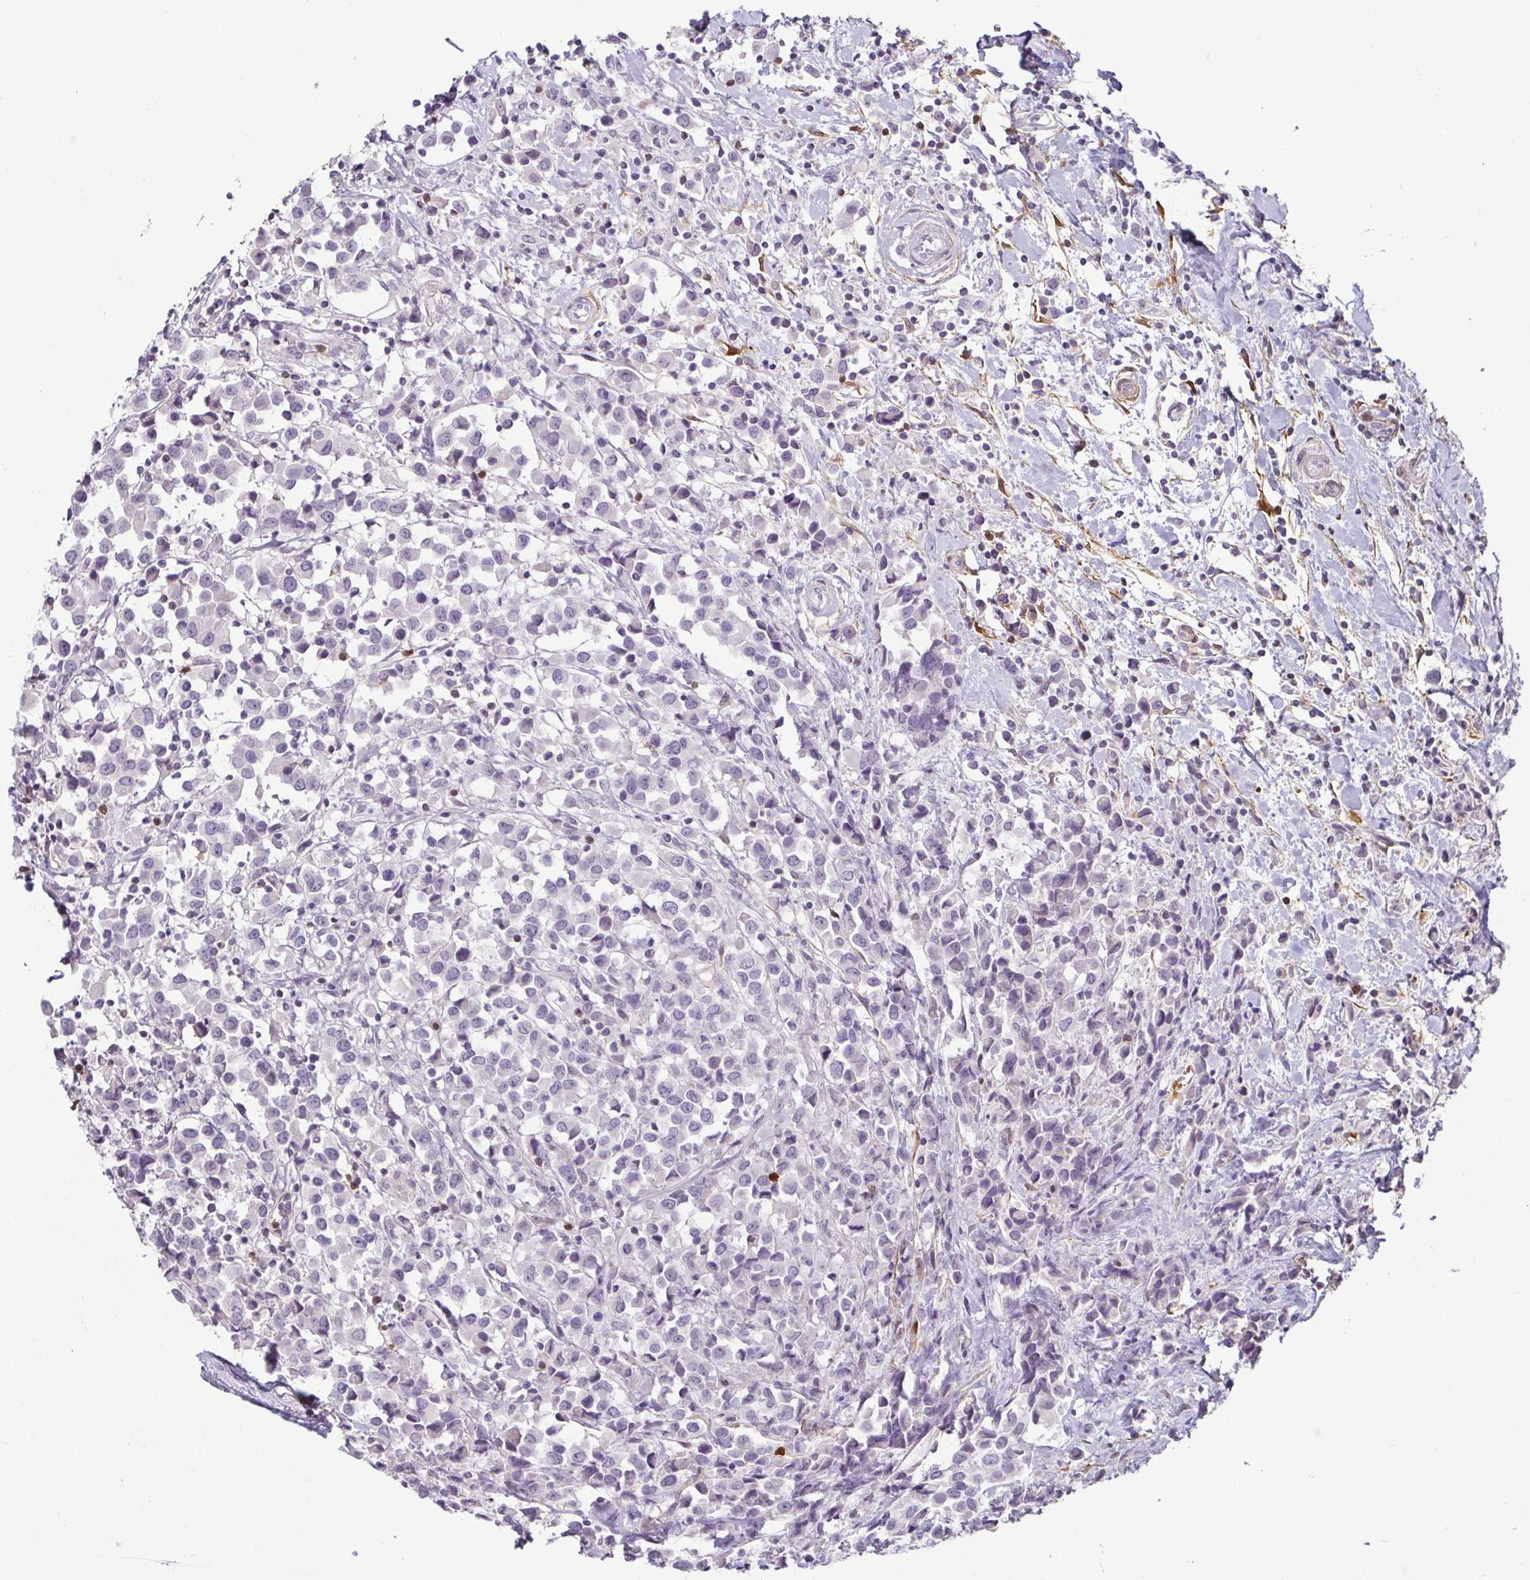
{"staining": {"intensity": "negative", "quantity": "none", "location": "none"}, "tissue": "breast cancer", "cell_type": "Tumor cells", "image_type": "cancer", "snomed": [{"axis": "morphology", "description": "Duct carcinoma"}, {"axis": "topography", "description": "Breast"}], "caption": "Tumor cells are negative for brown protein staining in breast intraductal carcinoma.", "gene": "HOPX", "patient": {"sex": "female", "age": 61}}